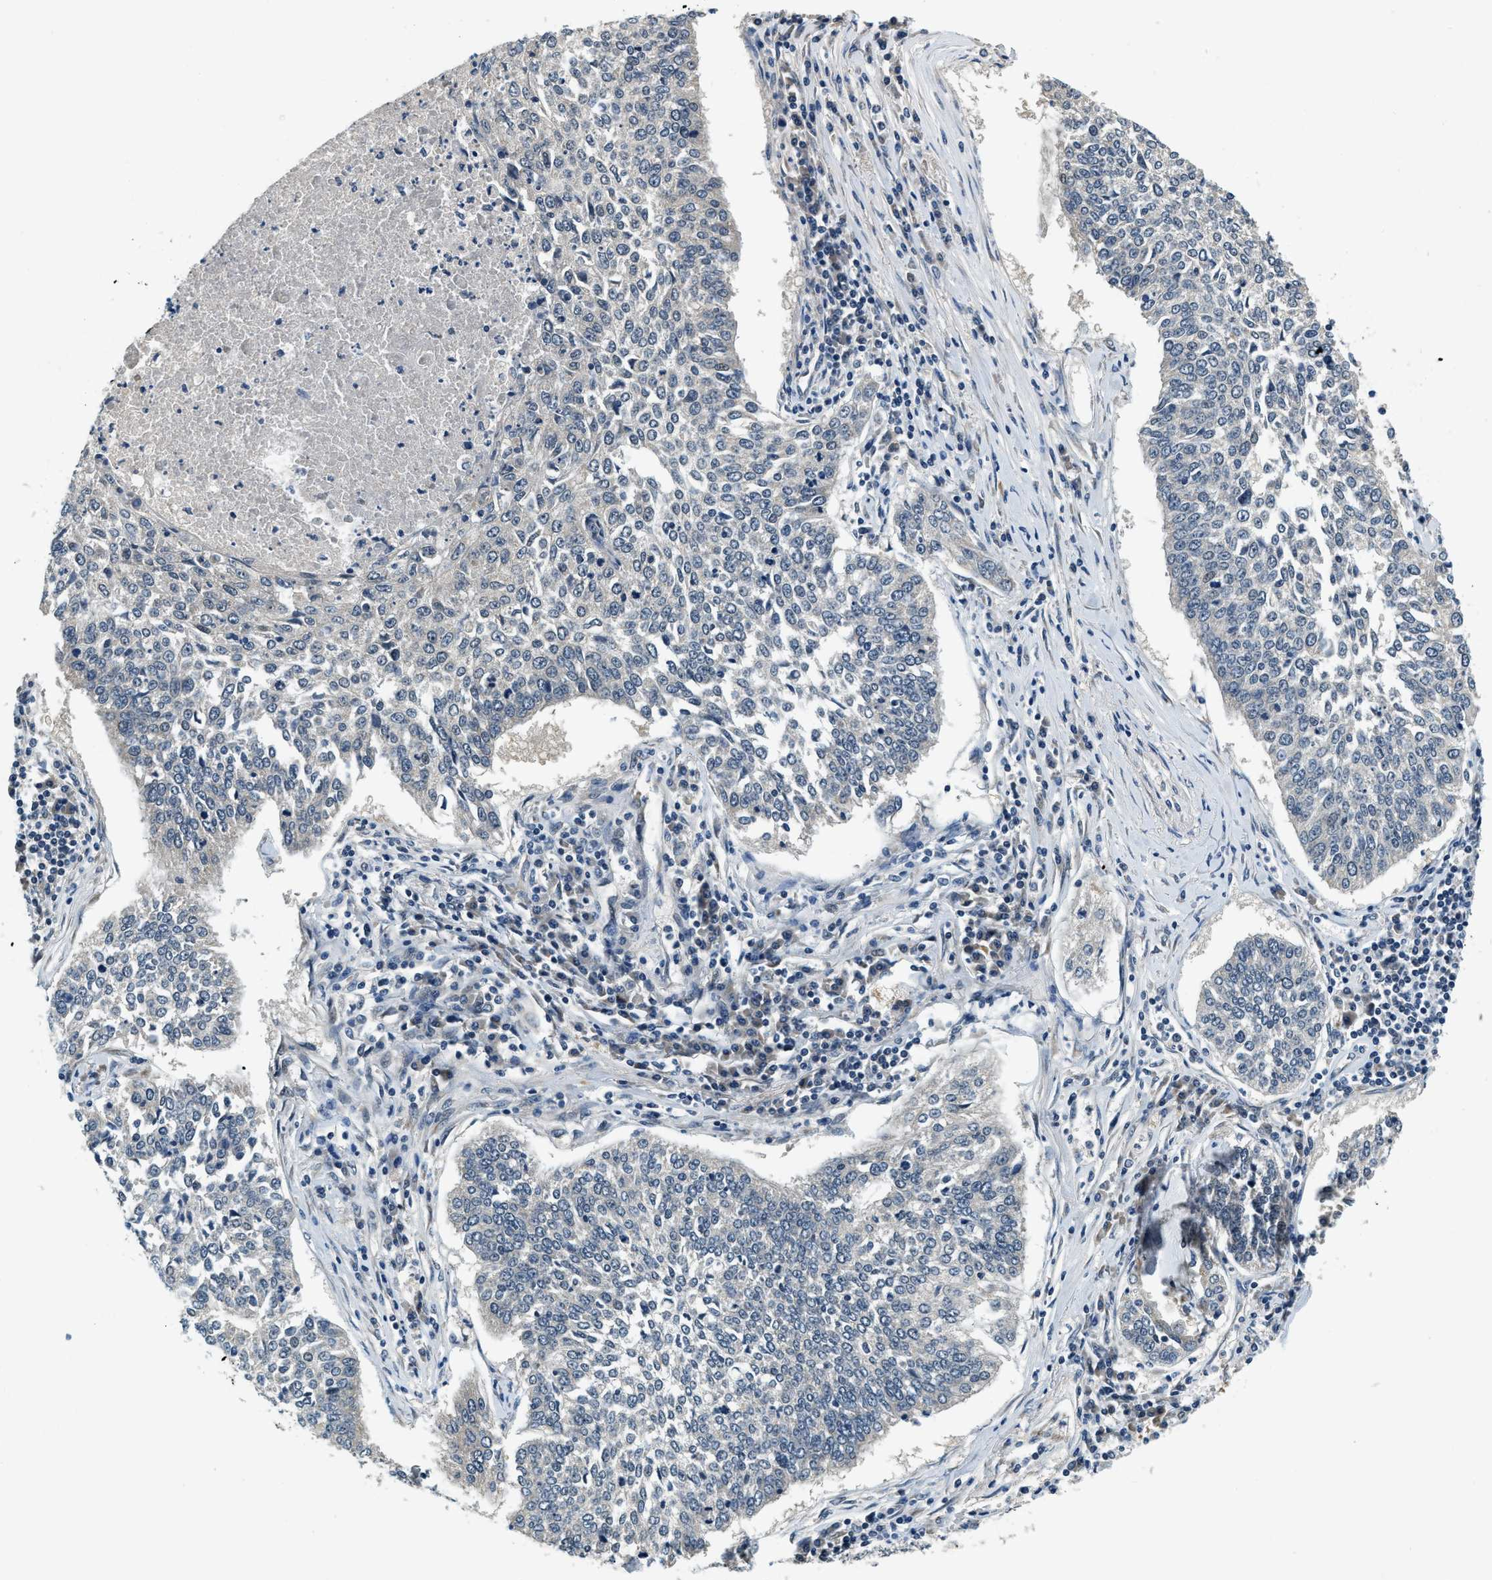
{"staining": {"intensity": "negative", "quantity": "none", "location": "none"}, "tissue": "lung cancer", "cell_type": "Tumor cells", "image_type": "cancer", "snomed": [{"axis": "morphology", "description": "Normal tissue, NOS"}, {"axis": "morphology", "description": "Squamous cell carcinoma, NOS"}, {"axis": "topography", "description": "Cartilage tissue"}, {"axis": "topography", "description": "Bronchus"}, {"axis": "topography", "description": "Lung"}], "caption": "Lung cancer was stained to show a protein in brown. There is no significant staining in tumor cells.", "gene": "YAE1", "patient": {"sex": "female", "age": 49}}